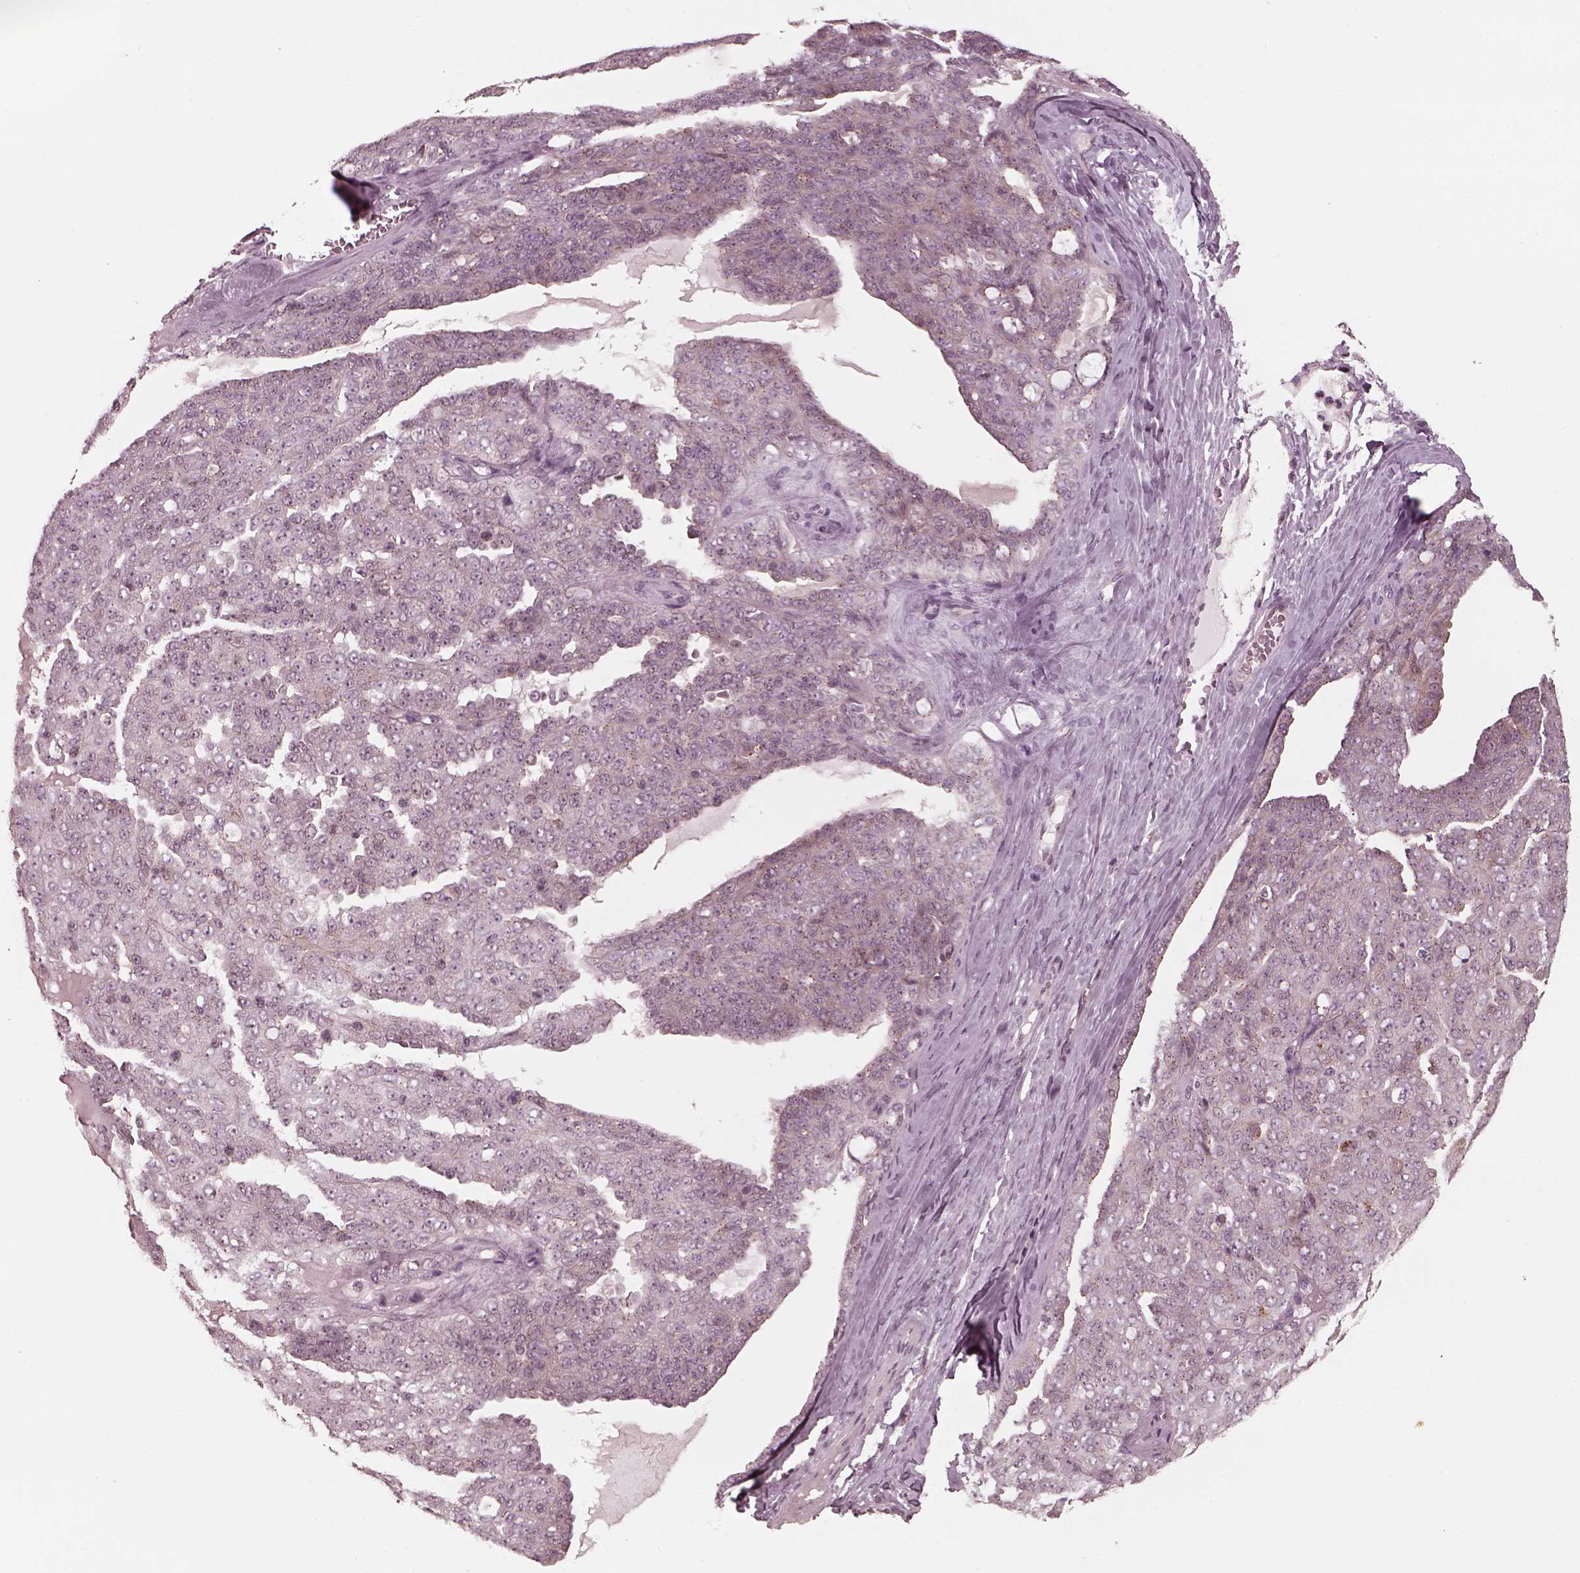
{"staining": {"intensity": "negative", "quantity": "none", "location": "none"}, "tissue": "ovarian cancer", "cell_type": "Tumor cells", "image_type": "cancer", "snomed": [{"axis": "morphology", "description": "Cystadenocarcinoma, serous, NOS"}, {"axis": "topography", "description": "Ovary"}], "caption": "Immunohistochemistry (IHC) of human serous cystadenocarcinoma (ovarian) reveals no staining in tumor cells.", "gene": "SAXO1", "patient": {"sex": "female", "age": 71}}